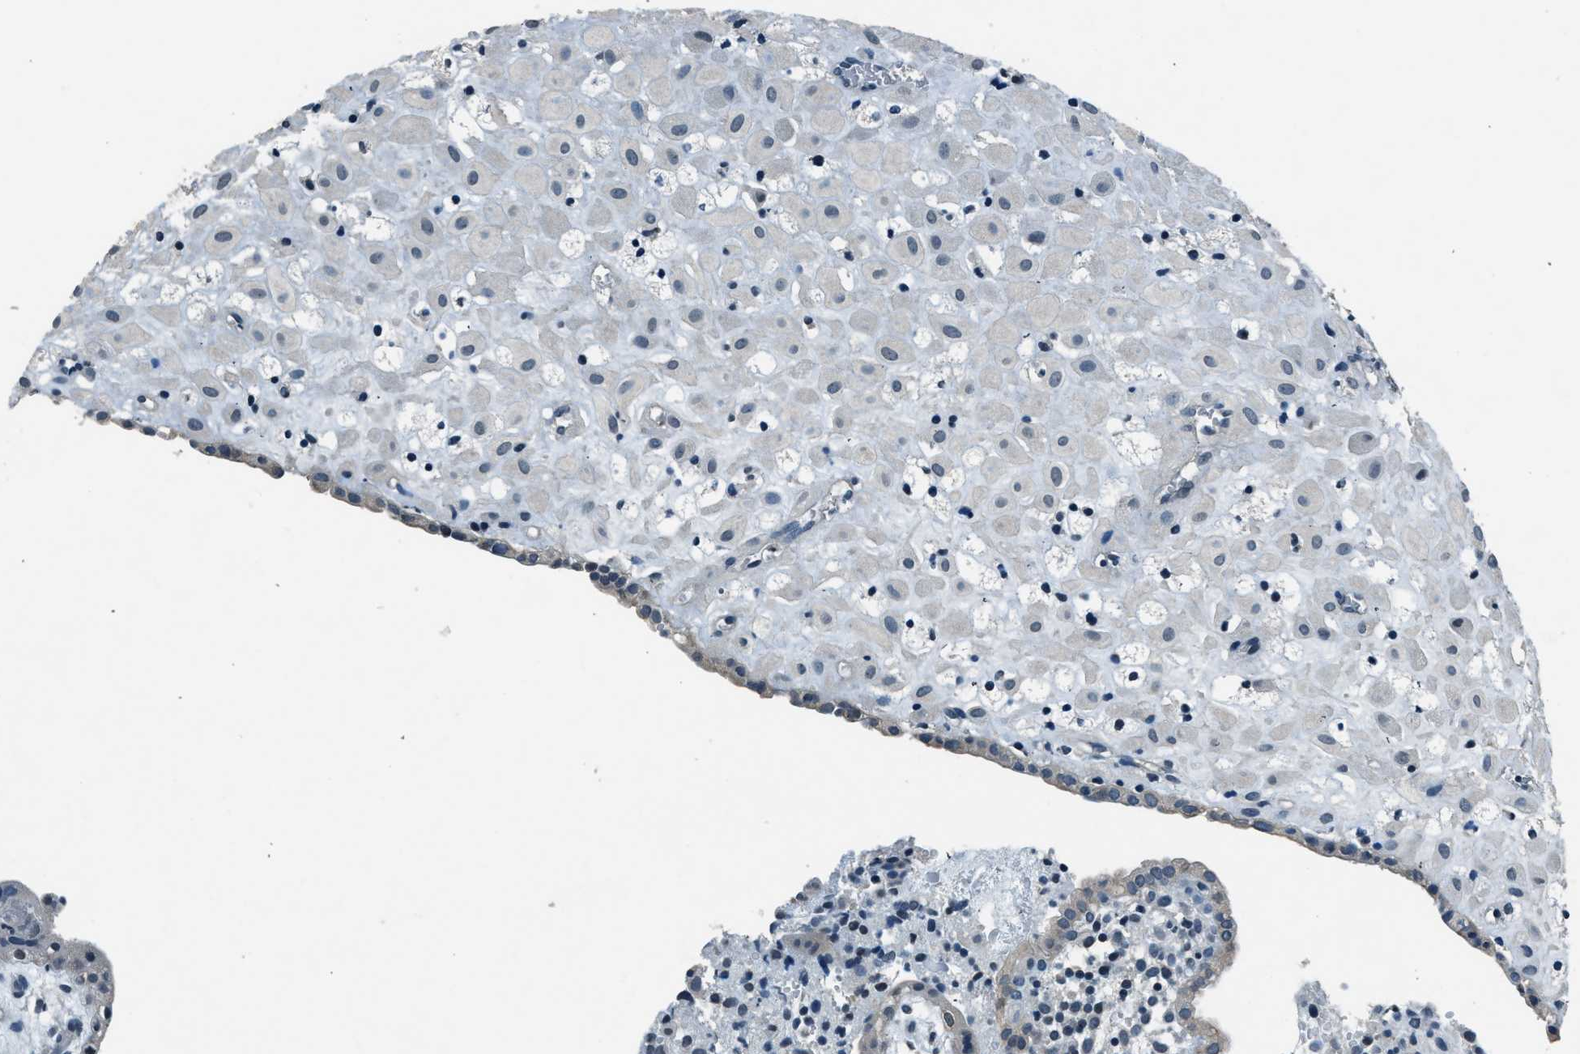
{"staining": {"intensity": "negative", "quantity": "none", "location": "none"}, "tissue": "placenta", "cell_type": "Decidual cells", "image_type": "normal", "snomed": [{"axis": "morphology", "description": "Normal tissue, NOS"}, {"axis": "topography", "description": "Placenta"}], "caption": "Immunohistochemistry (IHC) micrograph of unremarkable human placenta stained for a protein (brown), which shows no staining in decidual cells. (DAB (3,3'-diaminobenzidine) IHC with hematoxylin counter stain).", "gene": "NME8", "patient": {"sex": "female", "age": 18}}